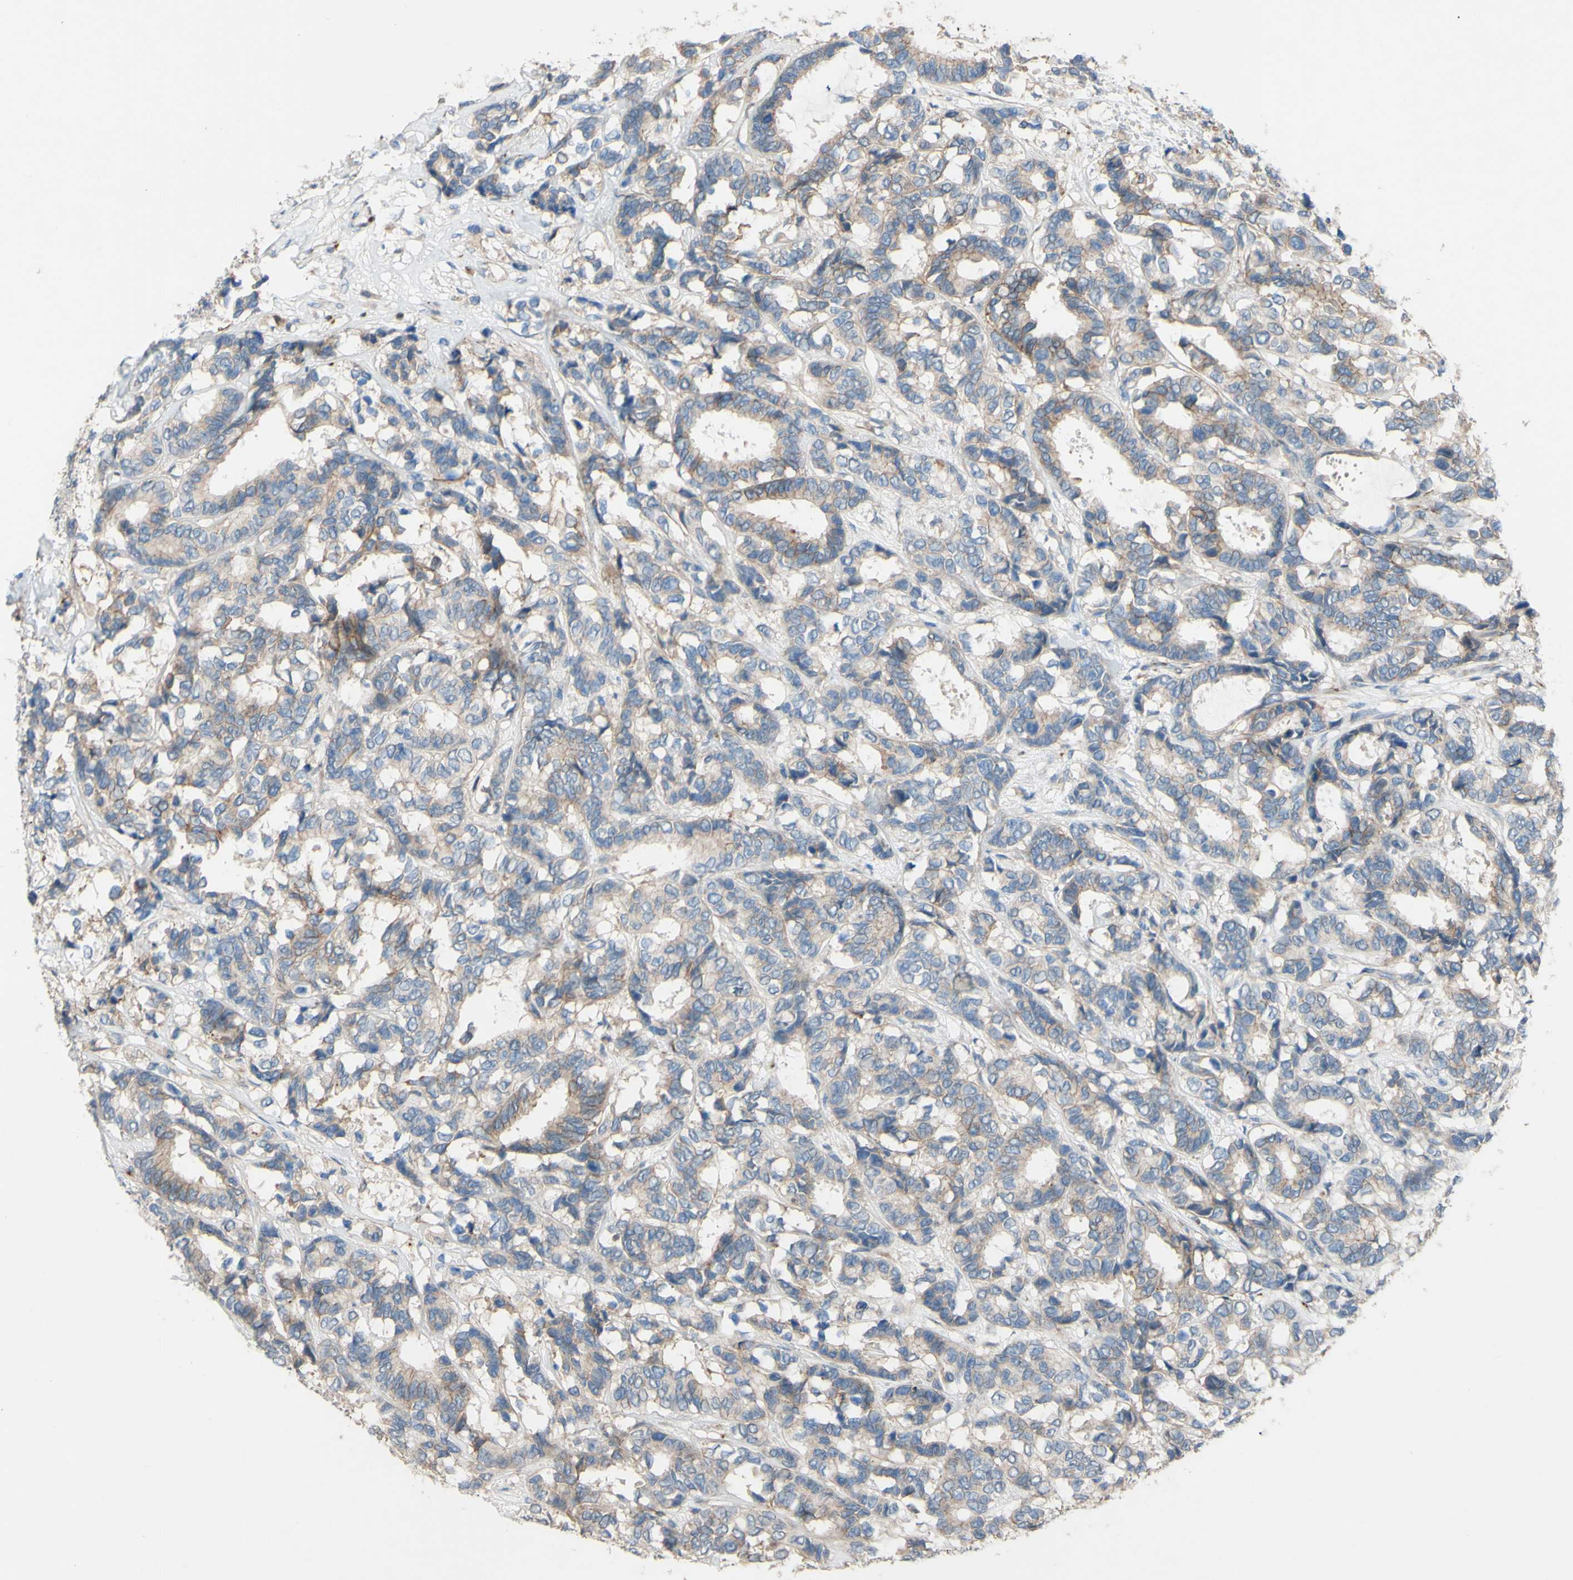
{"staining": {"intensity": "weak", "quantity": ">75%", "location": "cytoplasmic/membranous"}, "tissue": "breast cancer", "cell_type": "Tumor cells", "image_type": "cancer", "snomed": [{"axis": "morphology", "description": "Duct carcinoma"}, {"axis": "topography", "description": "Breast"}], "caption": "IHC of human breast cancer (infiltrating ductal carcinoma) displays low levels of weak cytoplasmic/membranous positivity in approximately >75% of tumor cells.", "gene": "CDCP1", "patient": {"sex": "female", "age": 87}}